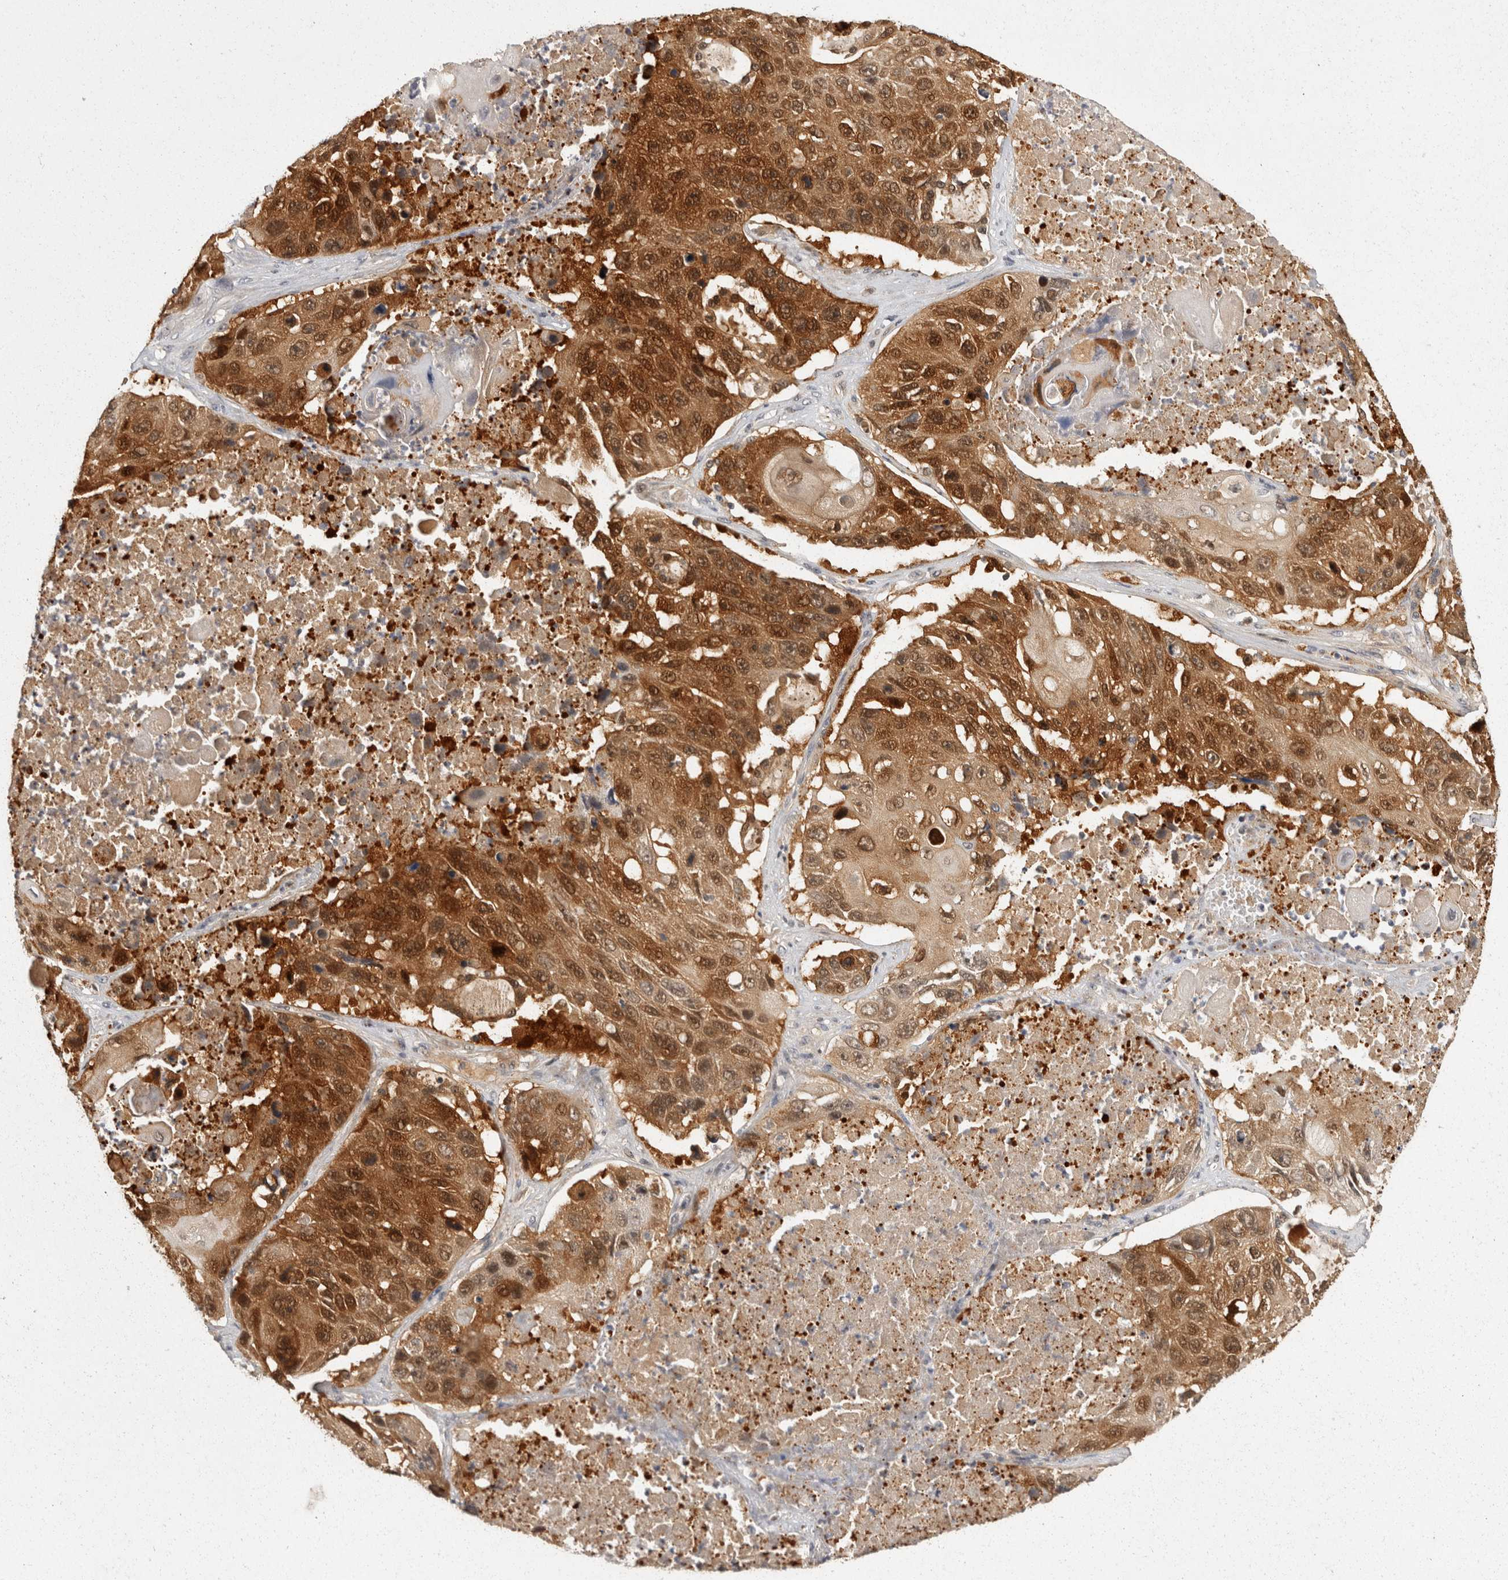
{"staining": {"intensity": "strong", "quantity": "25%-75%", "location": "cytoplasmic/membranous,nuclear"}, "tissue": "lung cancer", "cell_type": "Tumor cells", "image_type": "cancer", "snomed": [{"axis": "morphology", "description": "Squamous cell carcinoma, NOS"}, {"axis": "topography", "description": "Lung"}], "caption": "Squamous cell carcinoma (lung) stained for a protein exhibits strong cytoplasmic/membranous and nuclear positivity in tumor cells. The protein is shown in brown color, while the nuclei are stained blue.", "gene": "ACAT2", "patient": {"sex": "male", "age": 61}}